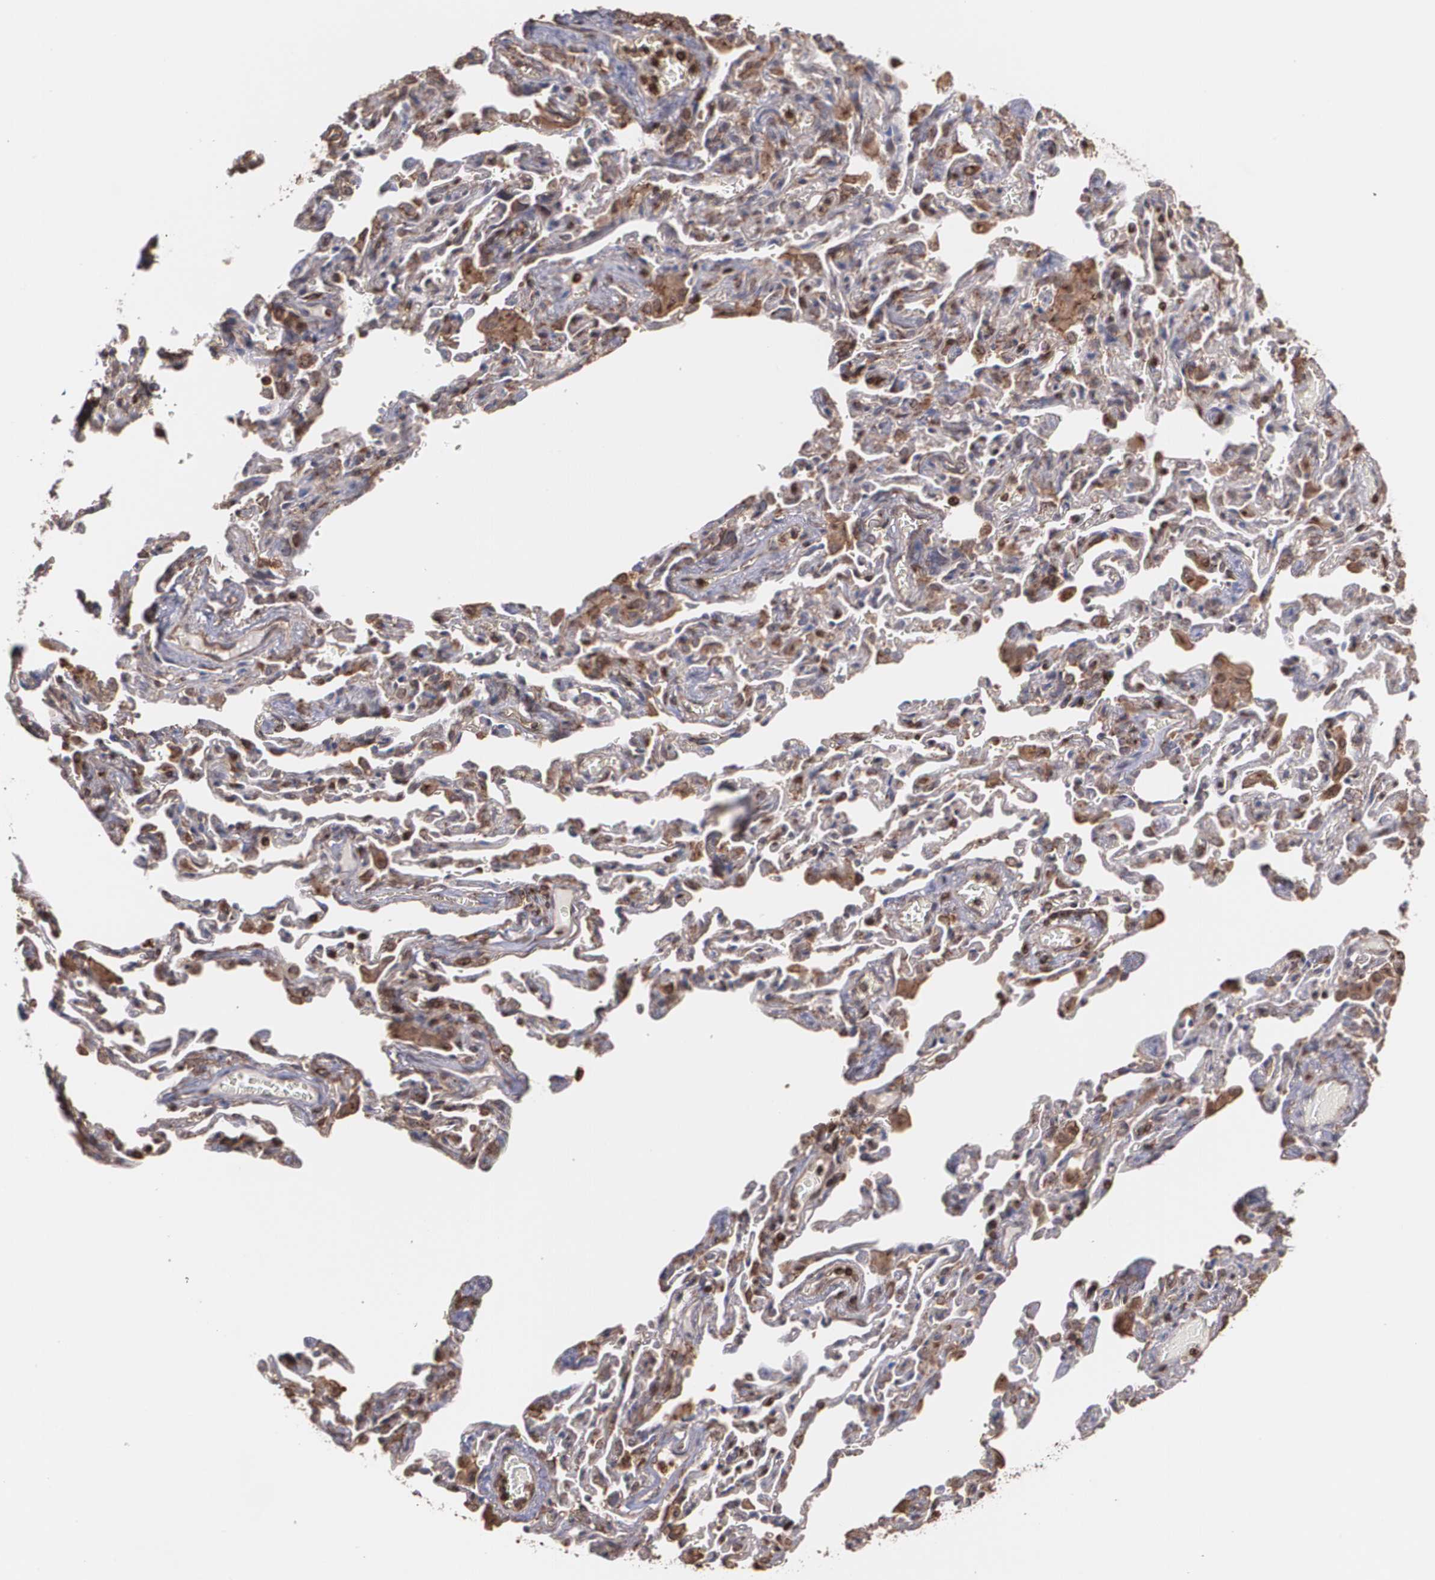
{"staining": {"intensity": "strong", "quantity": ">75%", "location": "cytoplasmic/membranous"}, "tissue": "bronchus", "cell_type": "Respiratory epithelial cells", "image_type": "normal", "snomed": [{"axis": "morphology", "description": "Normal tissue, NOS"}, {"axis": "topography", "description": "Lung"}], "caption": "Brown immunohistochemical staining in normal human bronchus exhibits strong cytoplasmic/membranous positivity in approximately >75% of respiratory epithelial cells. Immunohistochemistry stains the protein in brown and the nuclei are stained blue.", "gene": "TRIP11", "patient": {"sex": "male", "age": 64}}